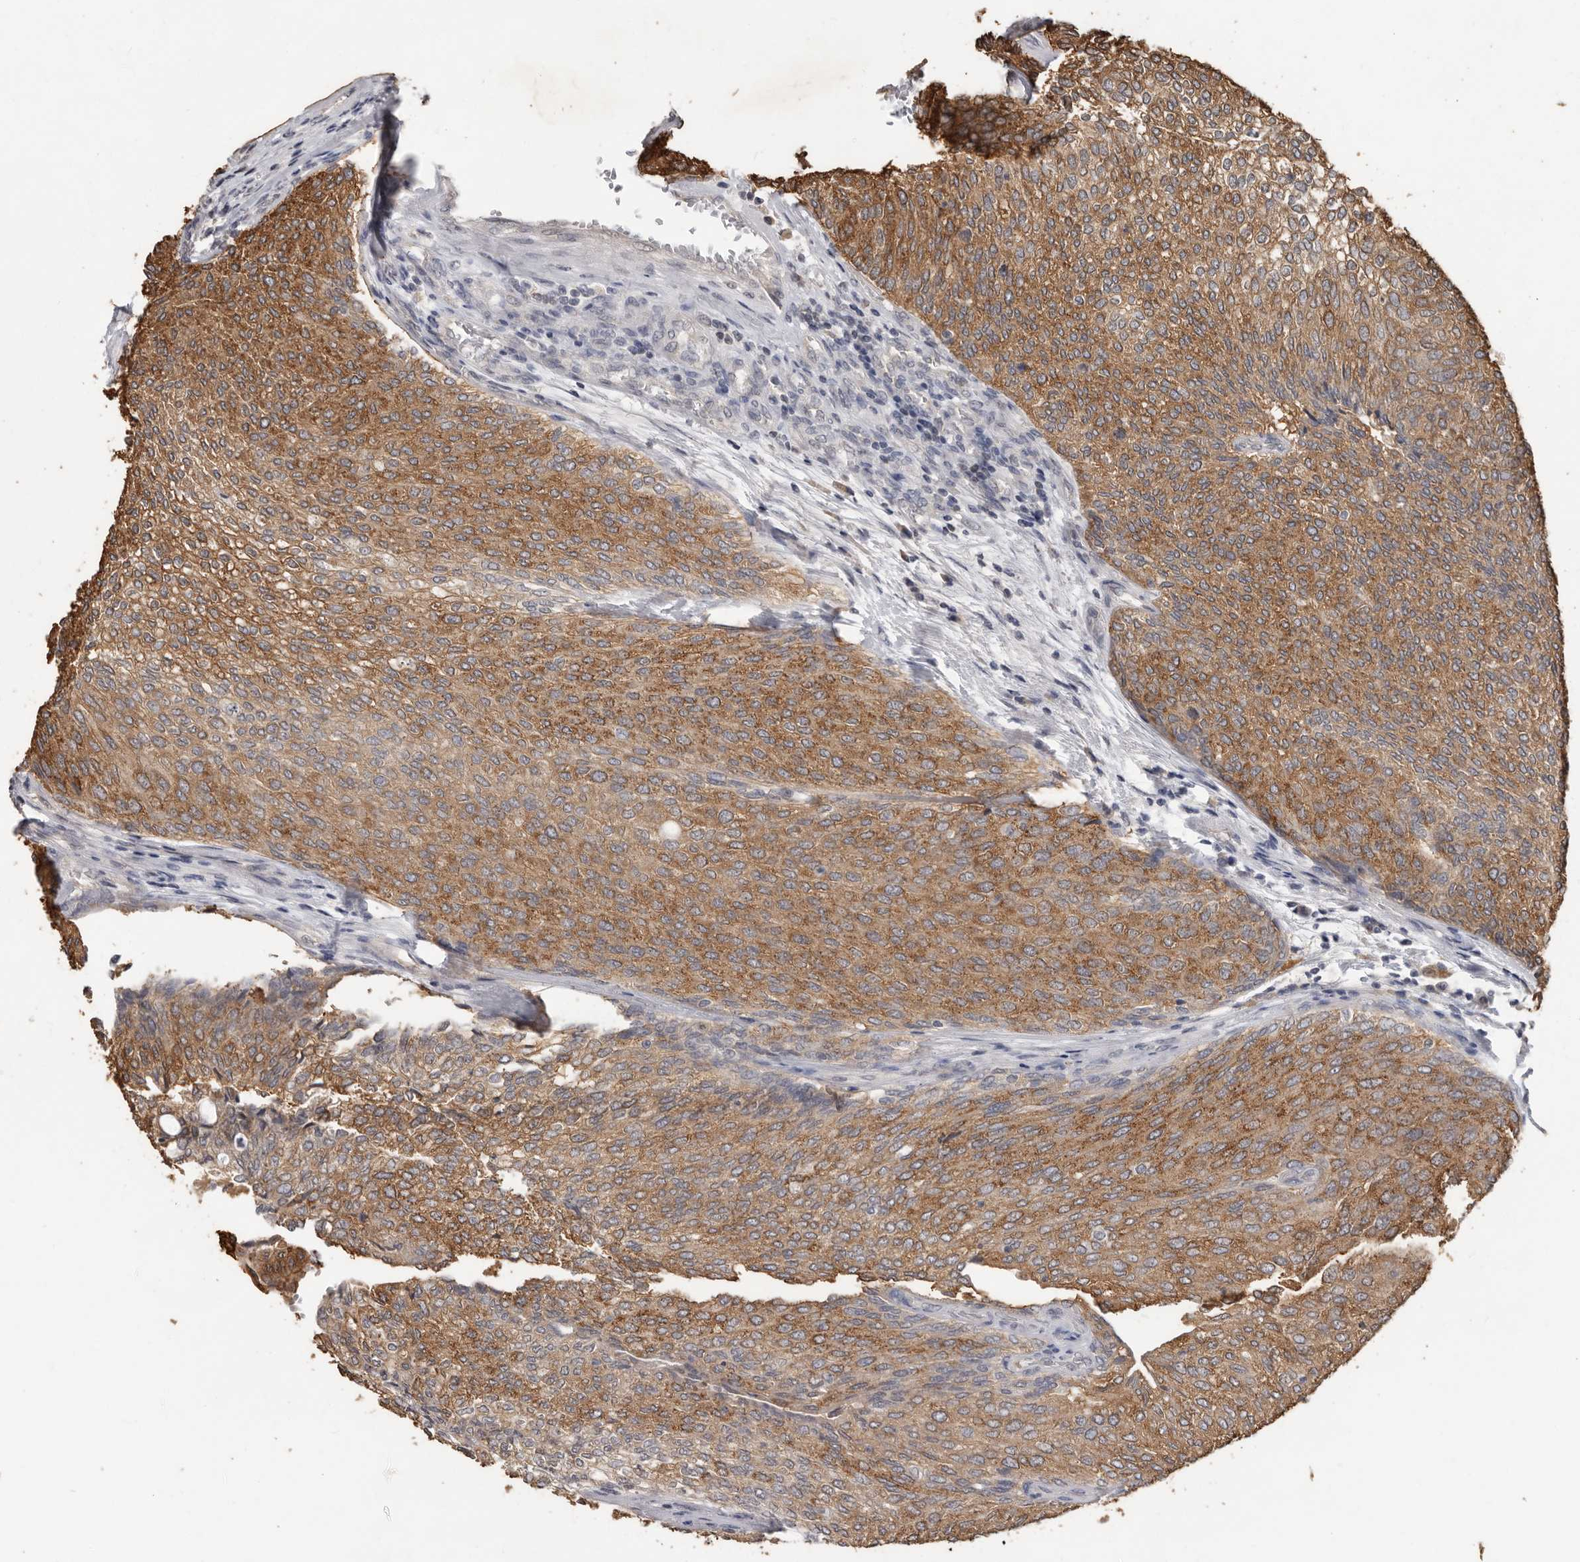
{"staining": {"intensity": "moderate", "quantity": ">75%", "location": "cytoplasmic/membranous"}, "tissue": "urothelial cancer", "cell_type": "Tumor cells", "image_type": "cancer", "snomed": [{"axis": "morphology", "description": "Urothelial carcinoma, Low grade"}, {"axis": "topography", "description": "Urinary bladder"}], "caption": "Protein expression analysis of human urothelial cancer reveals moderate cytoplasmic/membranous positivity in approximately >75% of tumor cells.", "gene": "MTF1", "patient": {"sex": "female", "age": 79}}